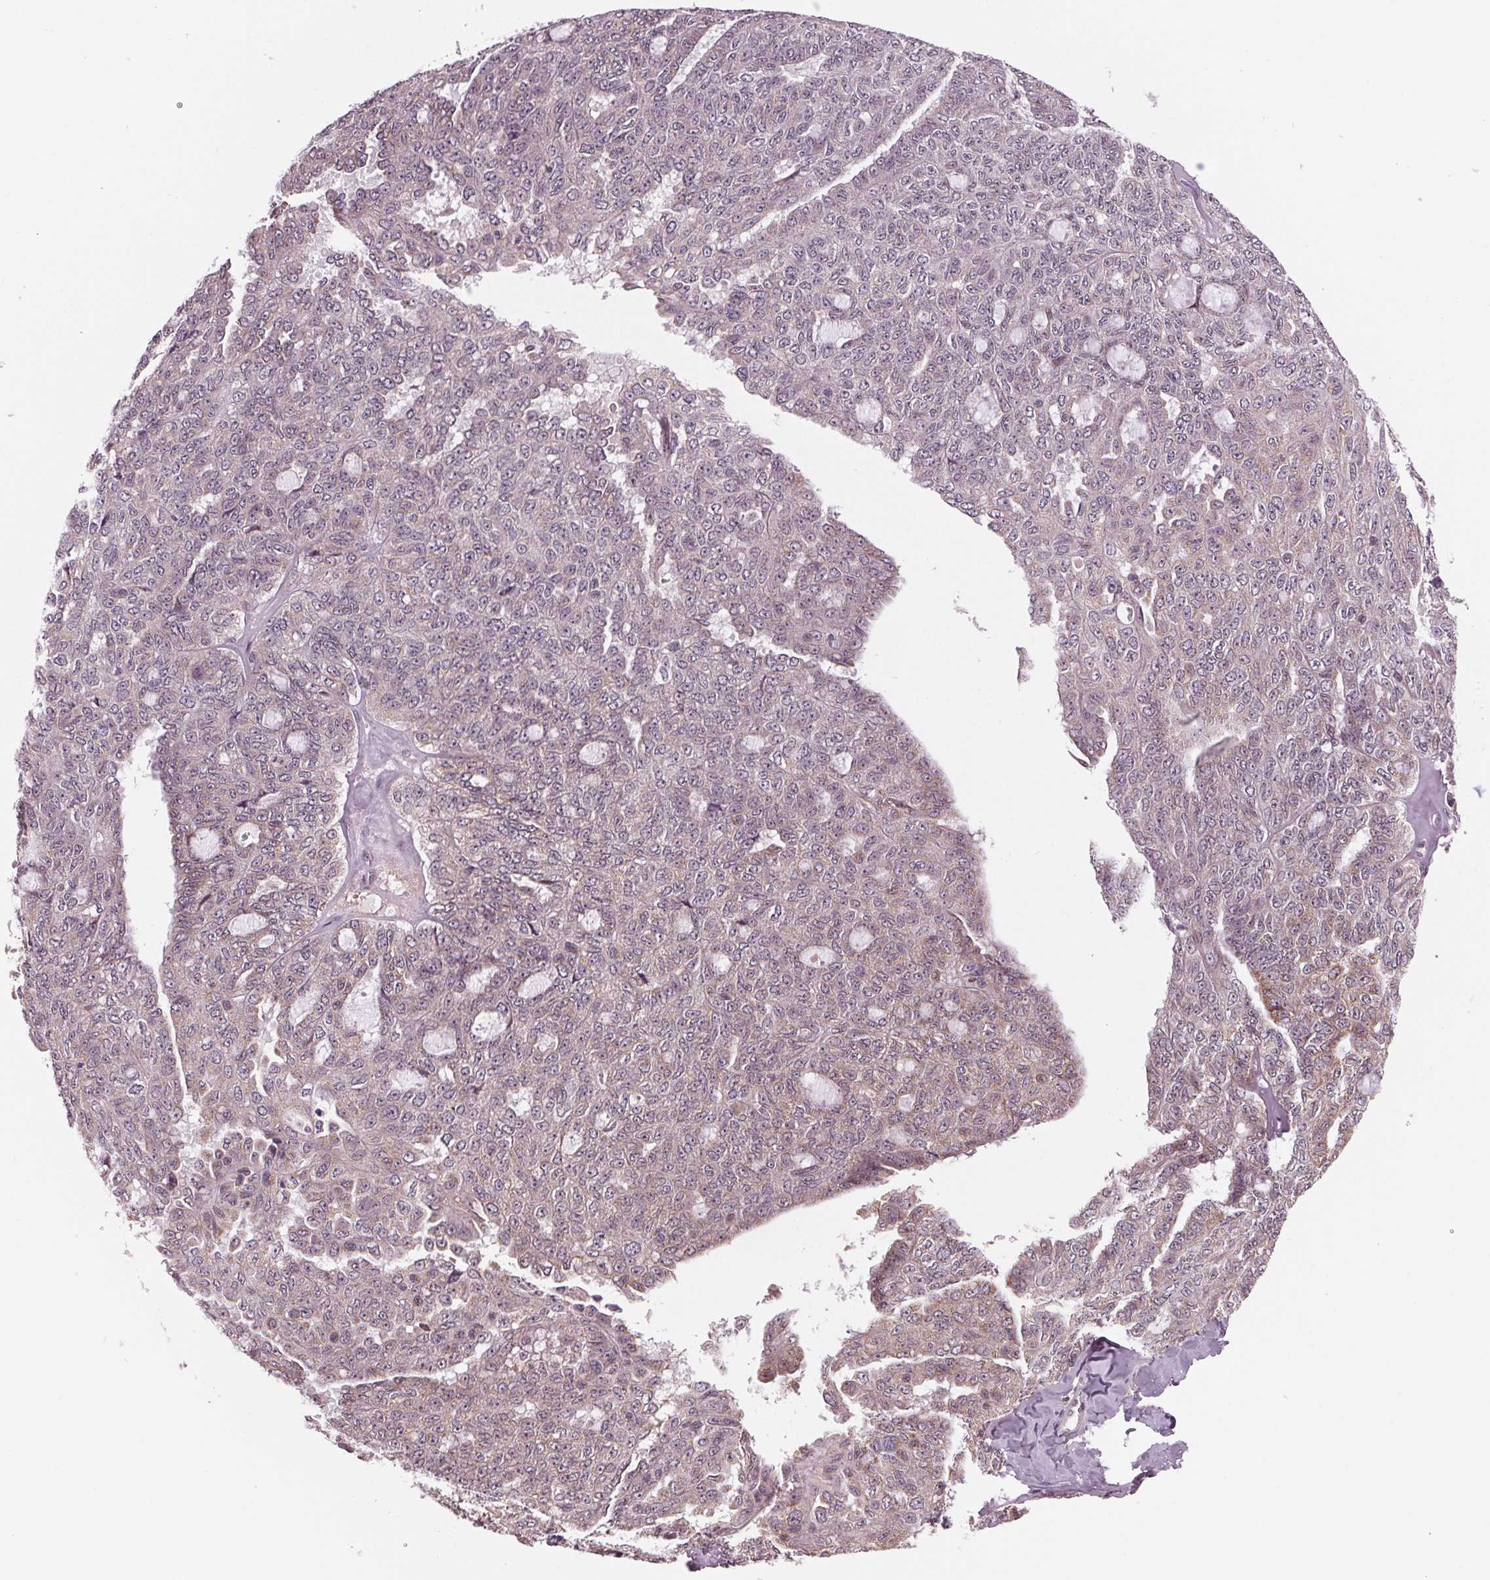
{"staining": {"intensity": "weak", "quantity": "<25%", "location": "cytoplasmic/membranous"}, "tissue": "ovarian cancer", "cell_type": "Tumor cells", "image_type": "cancer", "snomed": [{"axis": "morphology", "description": "Cystadenocarcinoma, serous, NOS"}, {"axis": "topography", "description": "Ovary"}], "caption": "Immunohistochemical staining of human ovarian serous cystadenocarcinoma displays no significant expression in tumor cells.", "gene": "STAT3", "patient": {"sex": "female", "age": 71}}